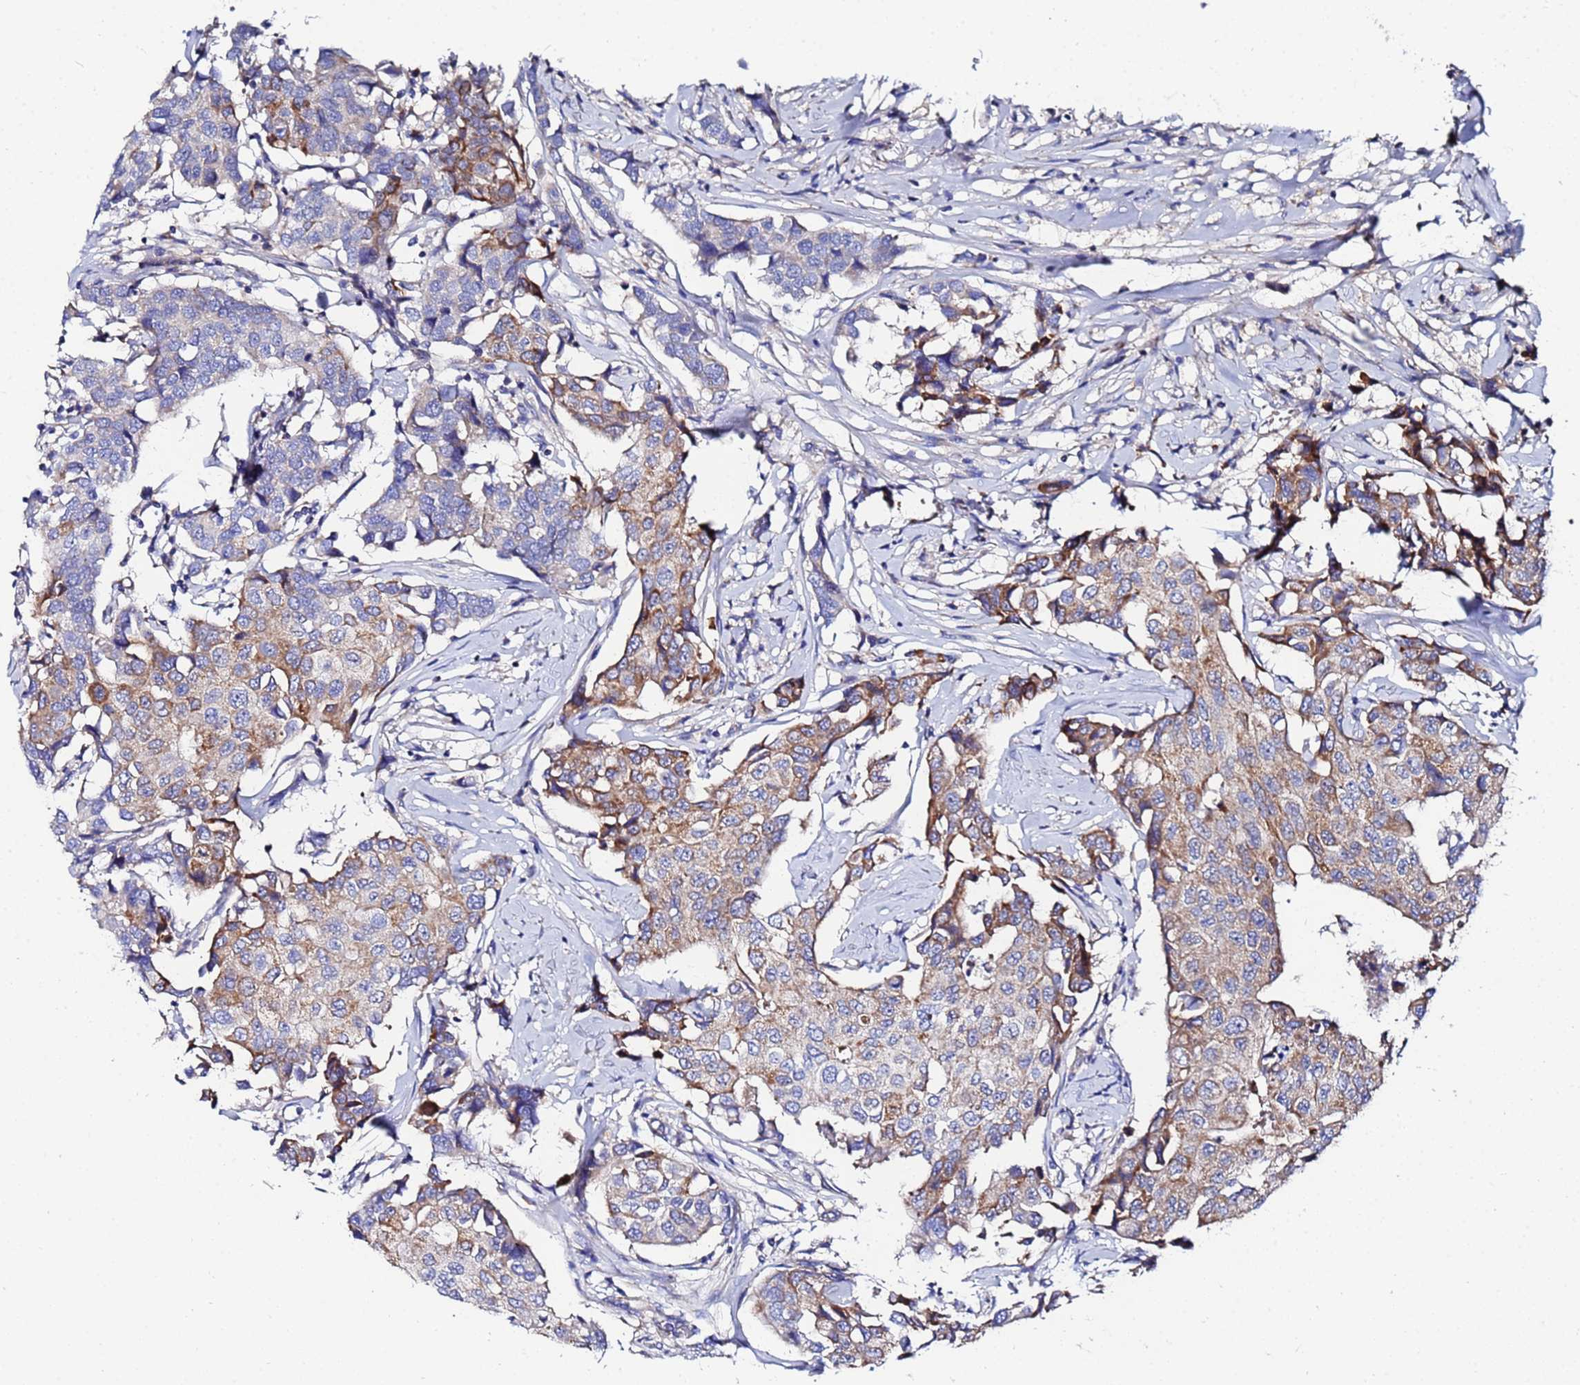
{"staining": {"intensity": "moderate", "quantity": "25%-75%", "location": "cytoplasmic/membranous"}, "tissue": "breast cancer", "cell_type": "Tumor cells", "image_type": "cancer", "snomed": [{"axis": "morphology", "description": "Duct carcinoma"}, {"axis": "topography", "description": "Breast"}], "caption": "Moderate cytoplasmic/membranous positivity is present in approximately 25%-75% of tumor cells in breast cancer. The staining is performed using DAB (3,3'-diaminobenzidine) brown chromogen to label protein expression. The nuclei are counter-stained blue using hematoxylin.", "gene": "FAHD2A", "patient": {"sex": "female", "age": 80}}